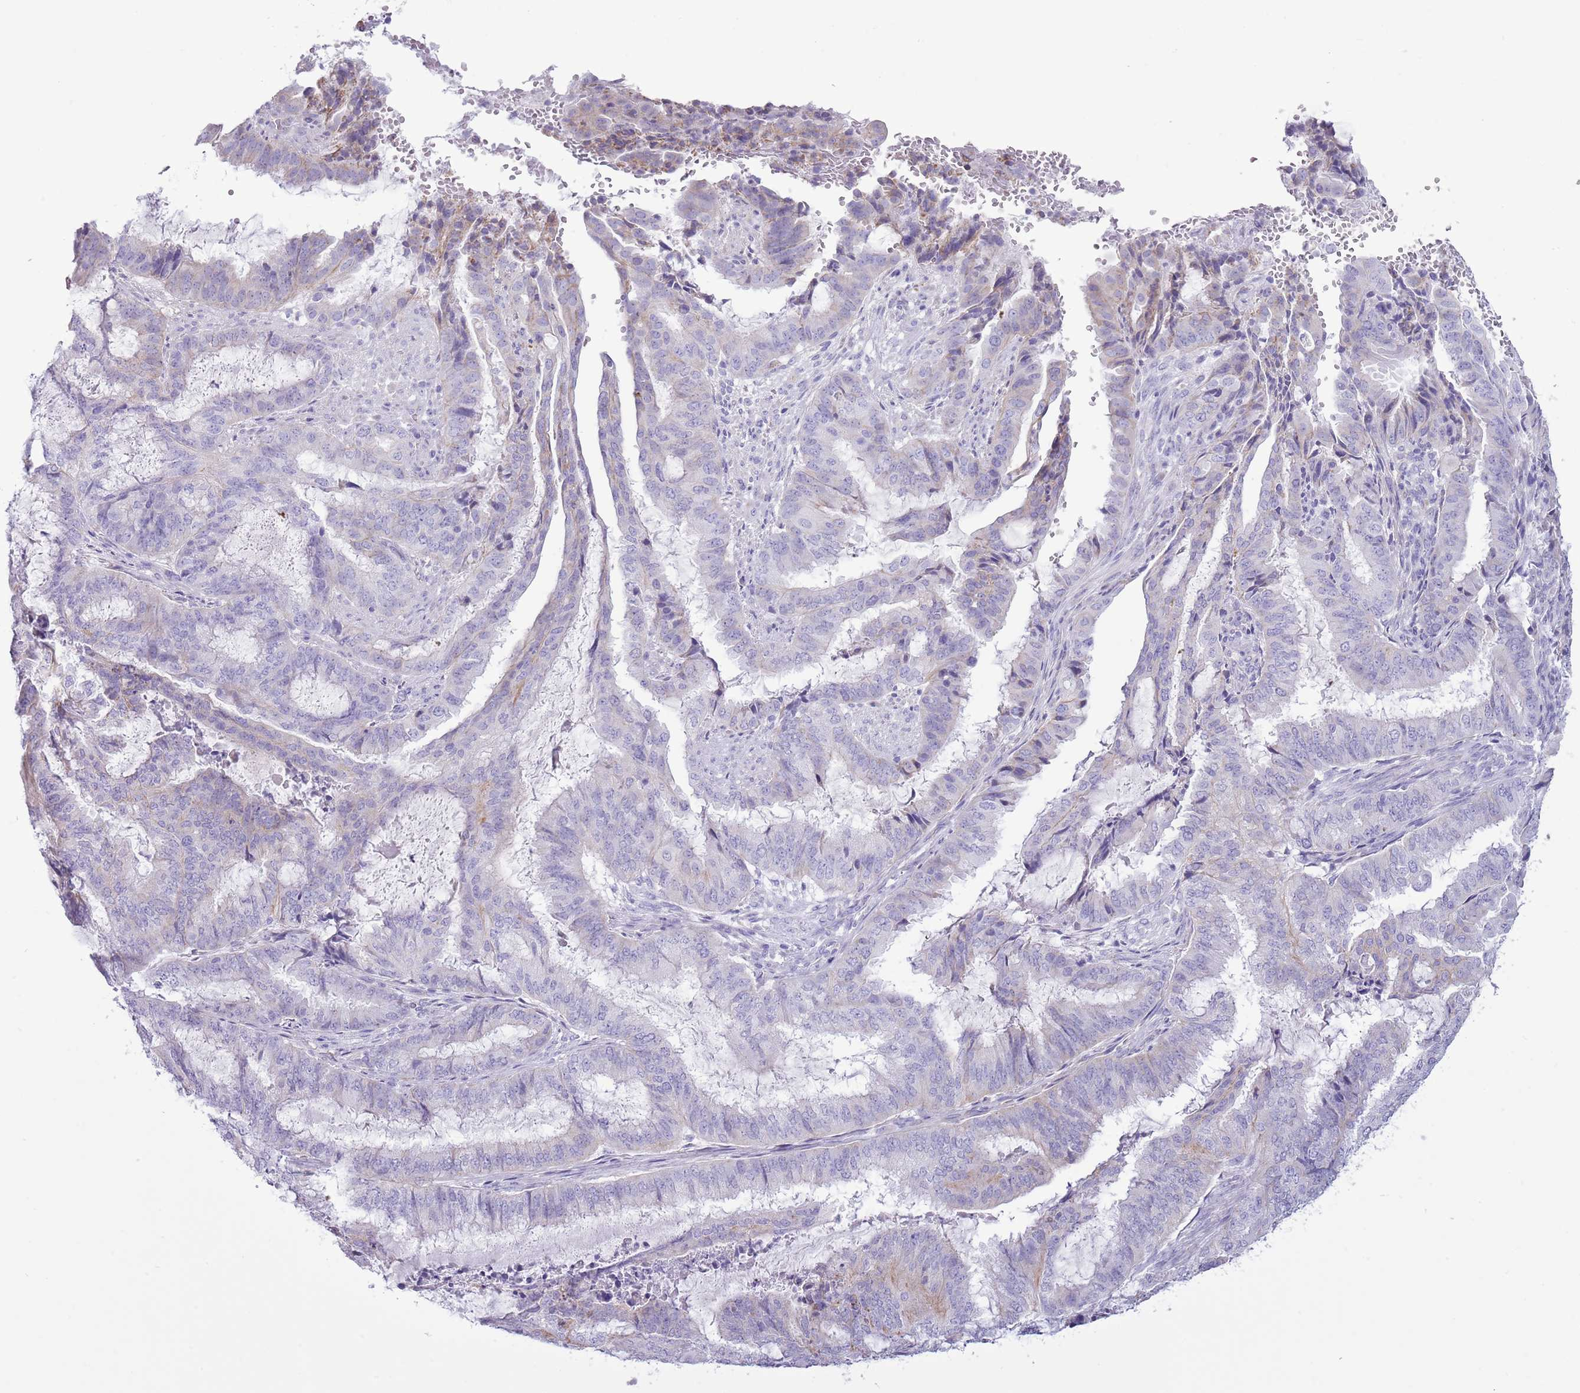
{"staining": {"intensity": "negative", "quantity": "none", "location": "none"}, "tissue": "endometrial cancer", "cell_type": "Tumor cells", "image_type": "cancer", "snomed": [{"axis": "morphology", "description": "Adenocarcinoma, NOS"}, {"axis": "topography", "description": "Endometrium"}], "caption": "A micrograph of endometrial cancer (adenocarcinoma) stained for a protein reveals no brown staining in tumor cells. (DAB (3,3'-diaminobenzidine) immunohistochemistry visualized using brightfield microscopy, high magnification).", "gene": "SLC23A1", "patient": {"sex": "female", "age": 51}}